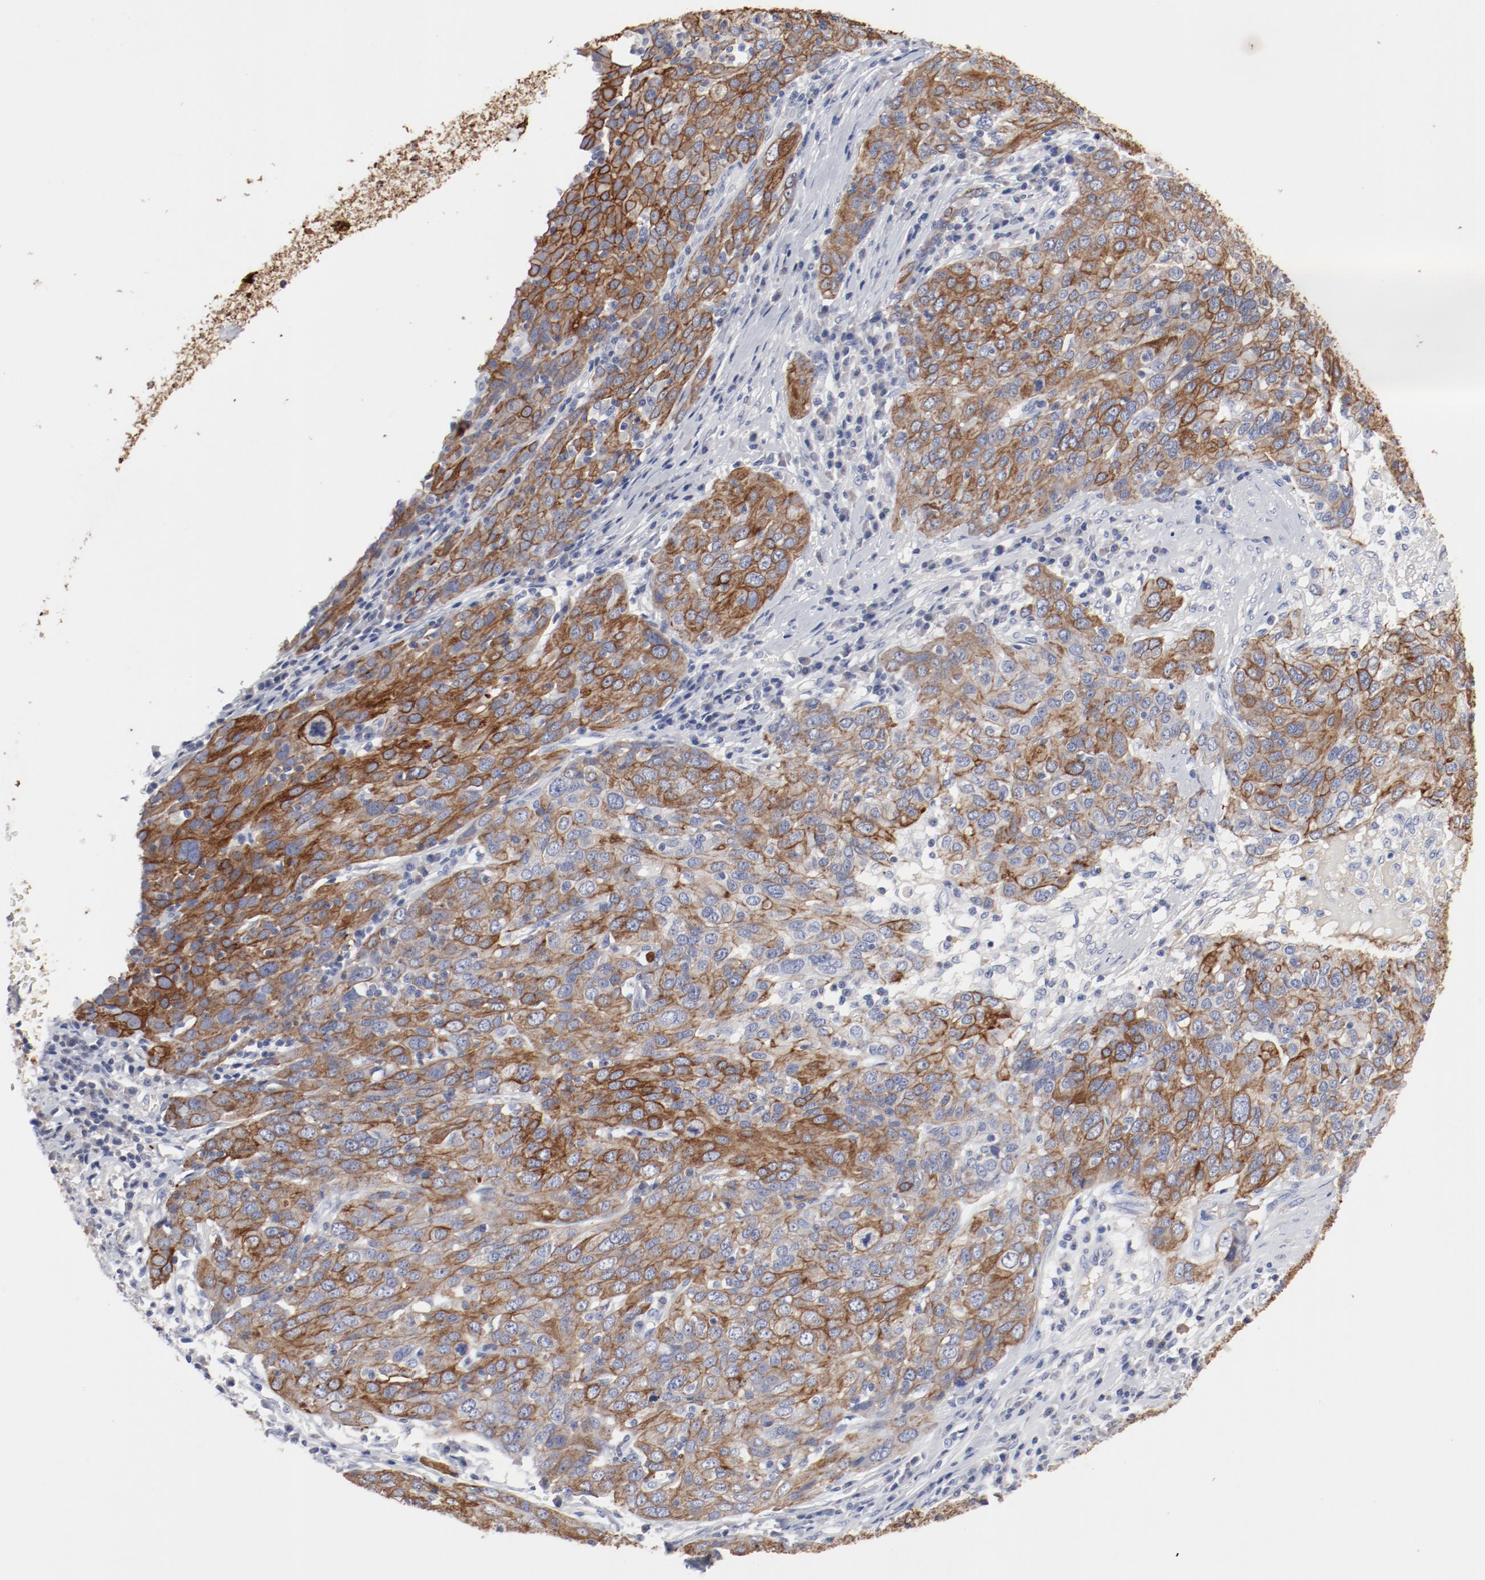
{"staining": {"intensity": "strong", "quantity": ">75%", "location": "cytoplasmic/membranous"}, "tissue": "ovarian cancer", "cell_type": "Tumor cells", "image_type": "cancer", "snomed": [{"axis": "morphology", "description": "Carcinoma, endometroid"}, {"axis": "topography", "description": "Ovary"}], "caption": "Ovarian cancer tissue demonstrates strong cytoplasmic/membranous staining in about >75% of tumor cells The protein of interest is shown in brown color, while the nuclei are stained blue.", "gene": "TSPAN6", "patient": {"sex": "female", "age": 50}}